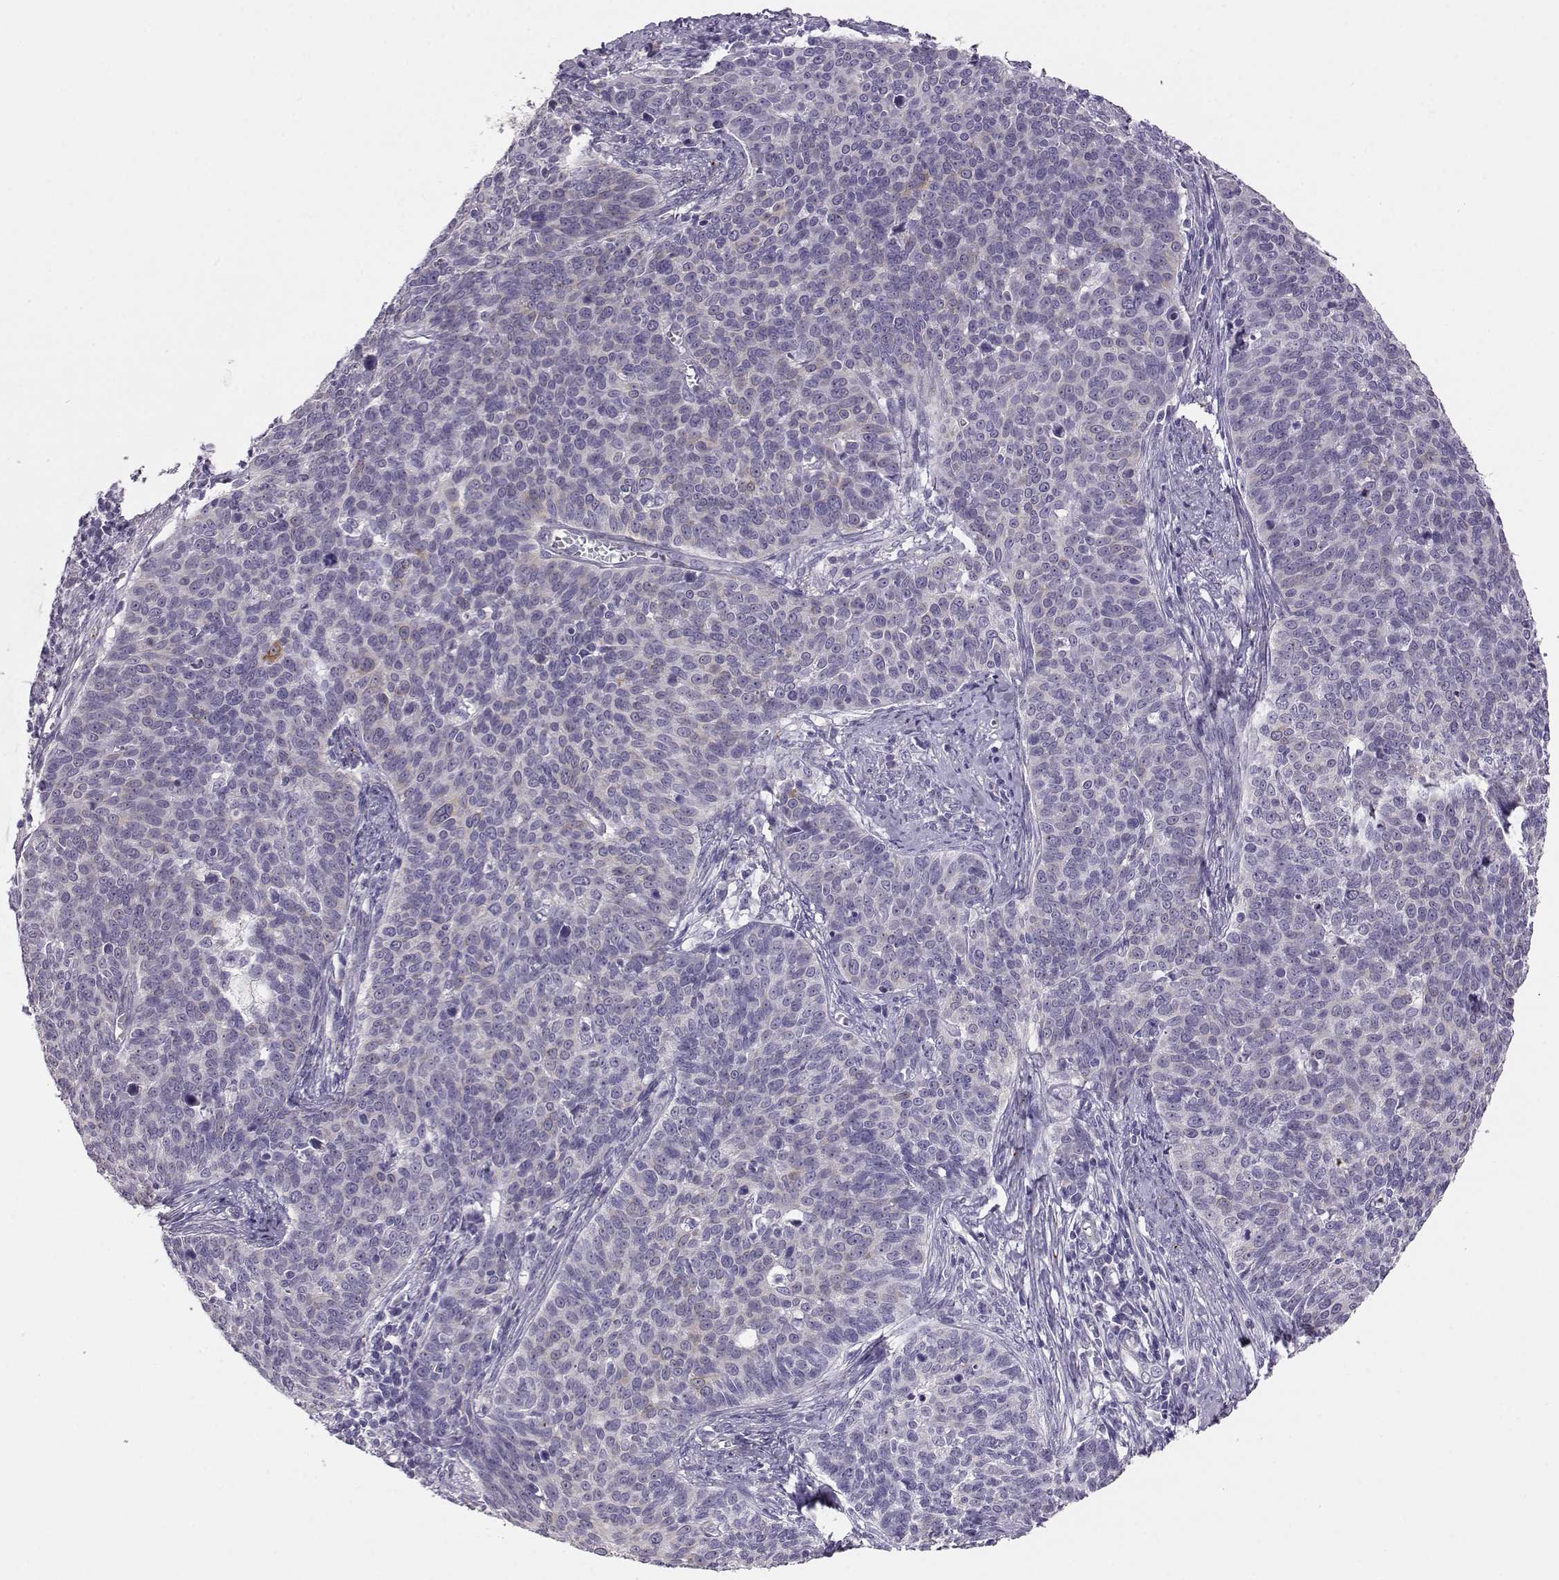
{"staining": {"intensity": "negative", "quantity": "none", "location": "none"}, "tissue": "cervical cancer", "cell_type": "Tumor cells", "image_type": "cancer", "snomed": [{"axis": "morphology", "description": "Squamous cell carcinoma, NOS"}, {"axis": "topography", "description": "Cervix"}], "caption": "The micrograph shows no significant staining in tumor cells of cervical cancer. Brightfield microscopy of IHC stained with DAB (brown) and hematoxylin (blue), captured at high magnification.", "gene": "ENDOU", "patient": {"sex": "female", "age": 39}}